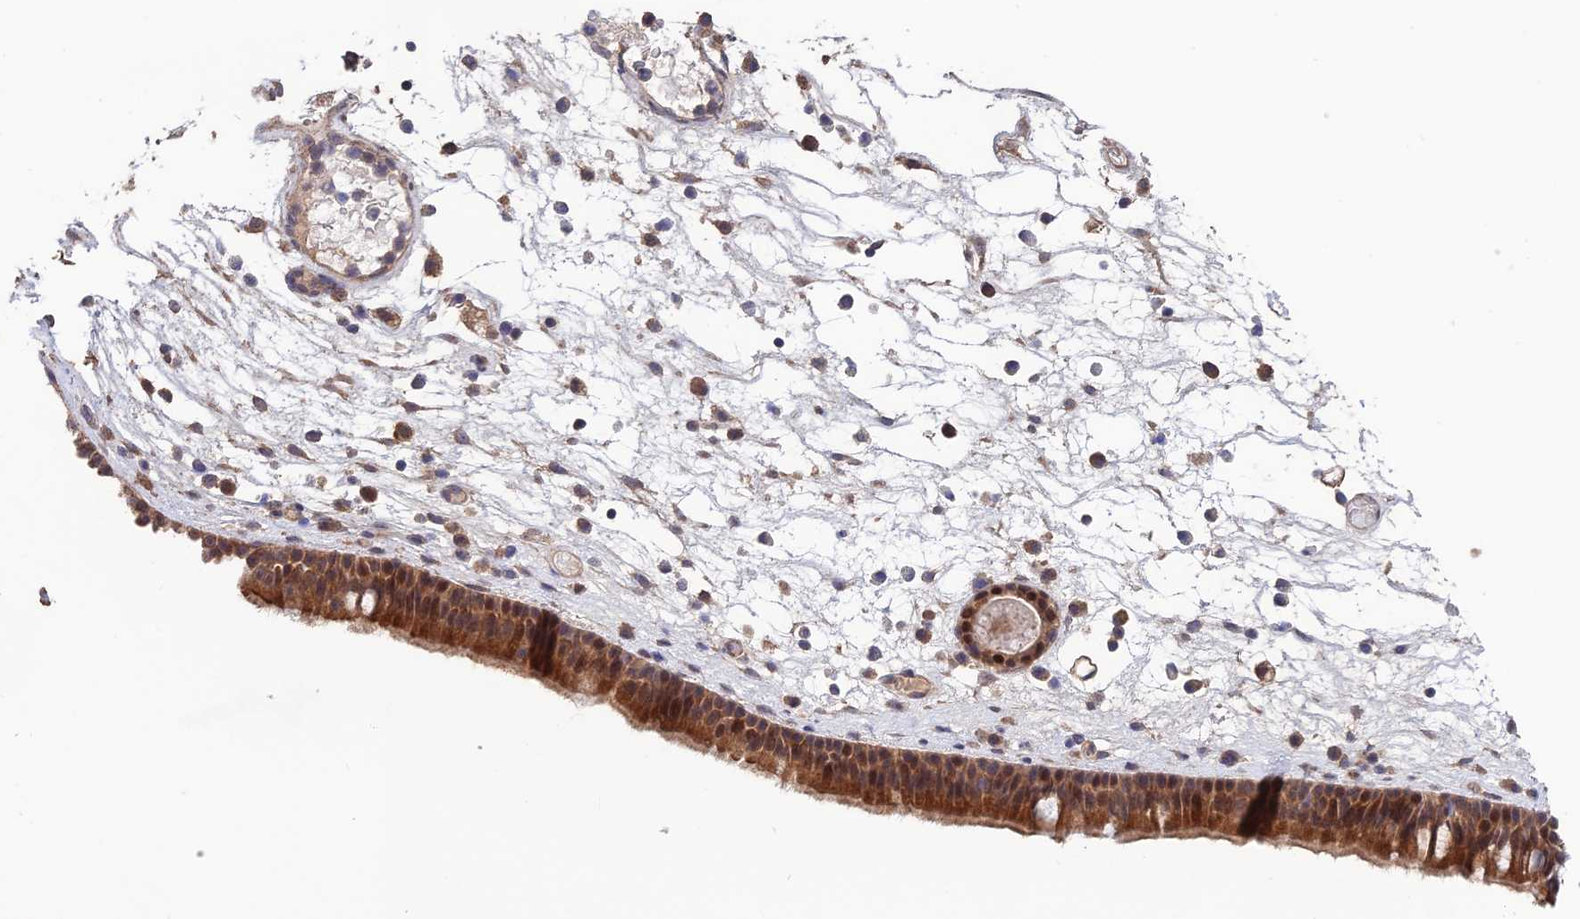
{"staining": {"intensity": "strong", "quantity": ">75%", "location": "cytoplasmic/membranous"}, "tissue": "nasopharynx", "cell_type": "Respiratory epithelial cells", "image_type": "normal", "snomed": [{"axis": "morphology", "description": "Normal tissue, NOS"}, {"axis": "morphology", "description": "Inflammation, NOS"}, {"axis": "morphology", "description": "Malignant melanoma, Metastatic site"}, {"axis": "topography", "description": "Nasopharynx"}], "caption": "Brown immunohistochemical staining in benign nasopharynx reveals strong cytoplasmic/membranous staining in approximately >75% of respiratory epithelial cells. Immunohistochemistry (ihc) stains the protein in brown and the nuclei are stained blue.", "gene": "SHISA5", "patient": {"sex": "male", "age": 70}}